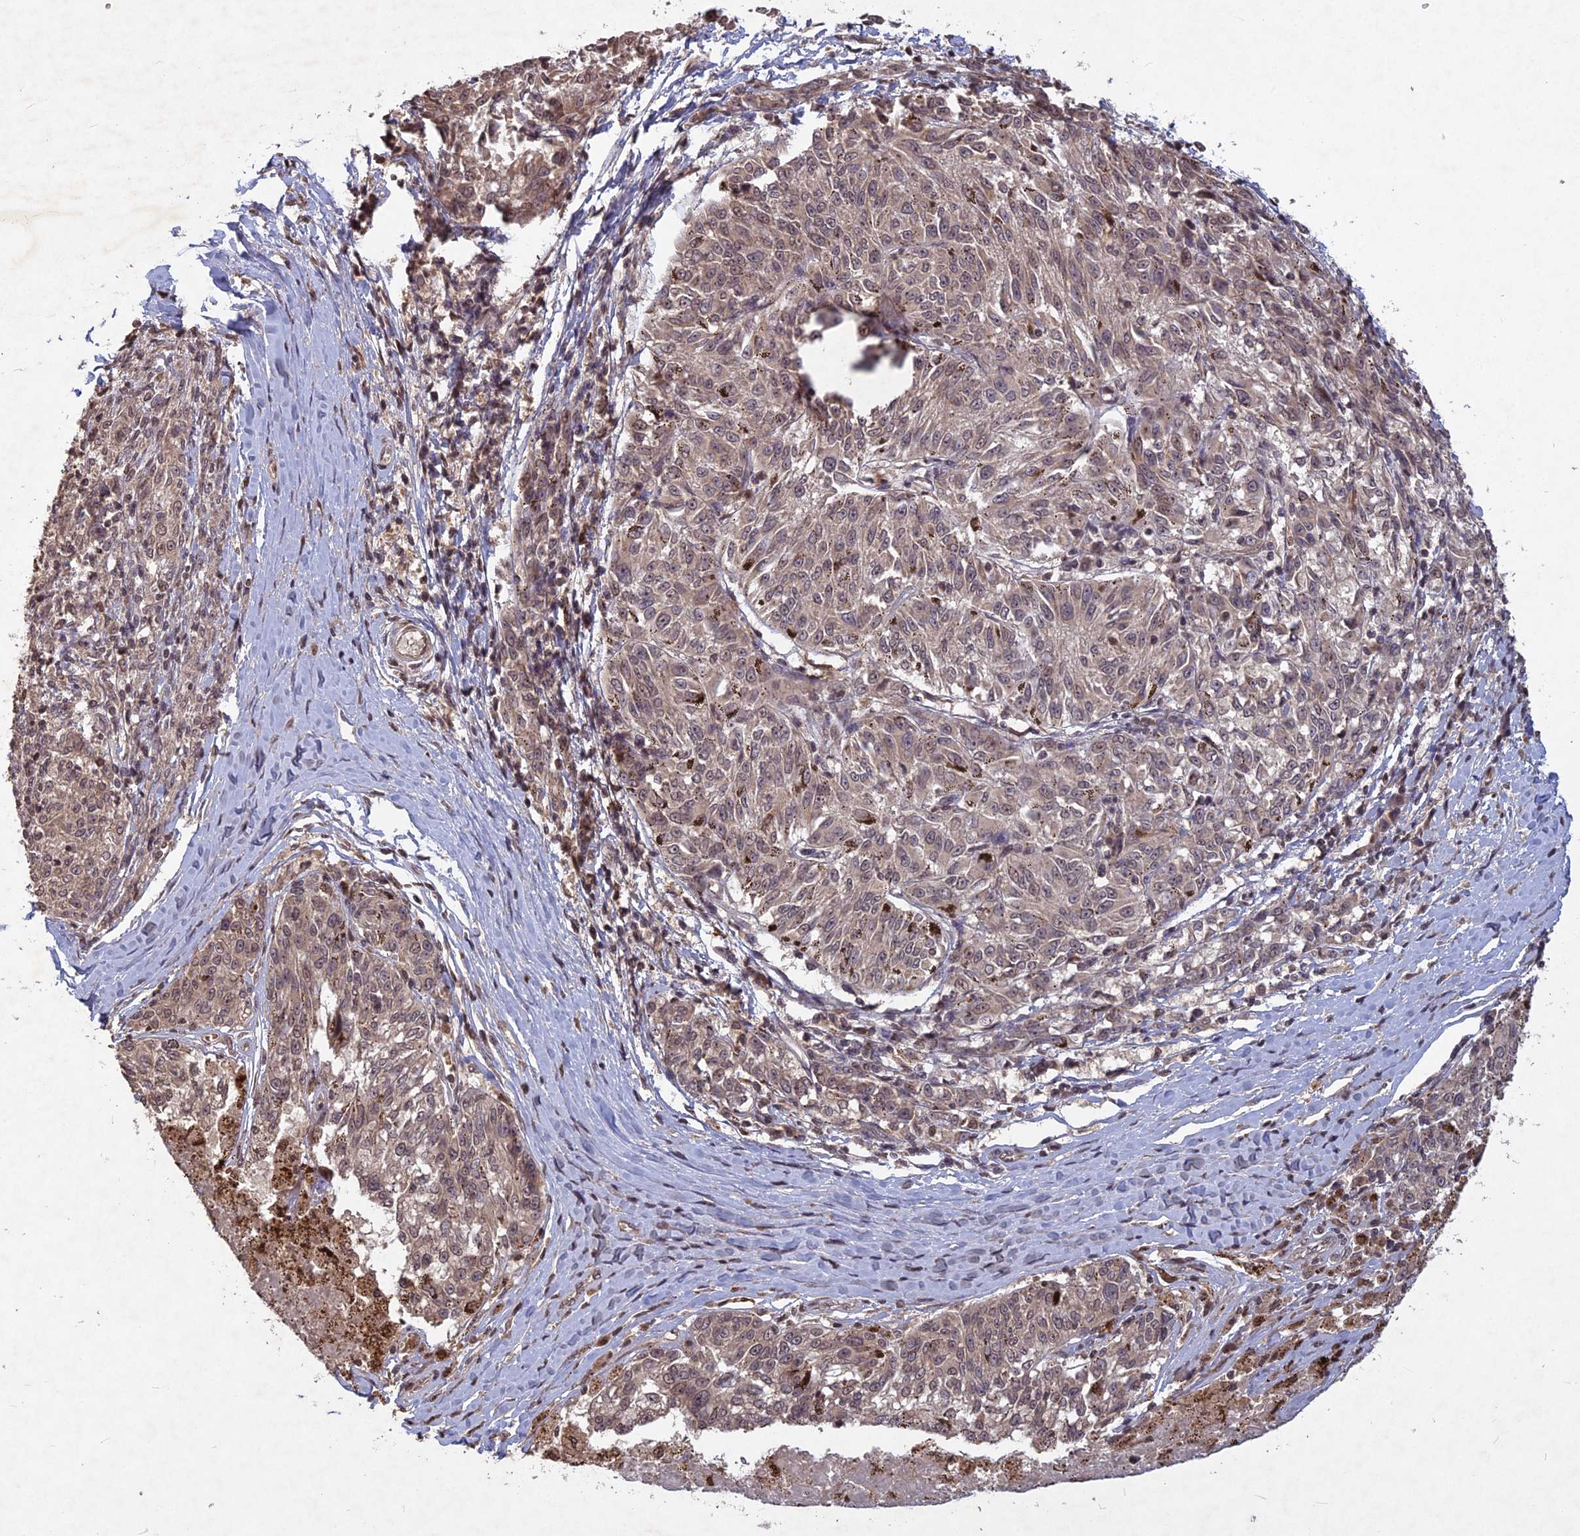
{"staining": {"intensity": "weak", "quantity": "25%-75%", "location": "nuclear"}, "tissue": "melanoma", "cell_type": "Tumor cells", "image_type": "cancer", "snomed": [{"axis": "morphology", "description": "Malignant melanoma, NOS"}, {"axis": "topography", "description": "Skin"}], "caption": "Immunohistochemistry histopathology image of neoplastic tissue: human malignant melanoma stained using immunohistochemistry demonstrates low levels of weak protein expression localized specifically in the nuclear of tumor cells, appearing as a nuclear brown color.", "gene": "SRMS", "patient": {"sex": "female", "age": 72}}